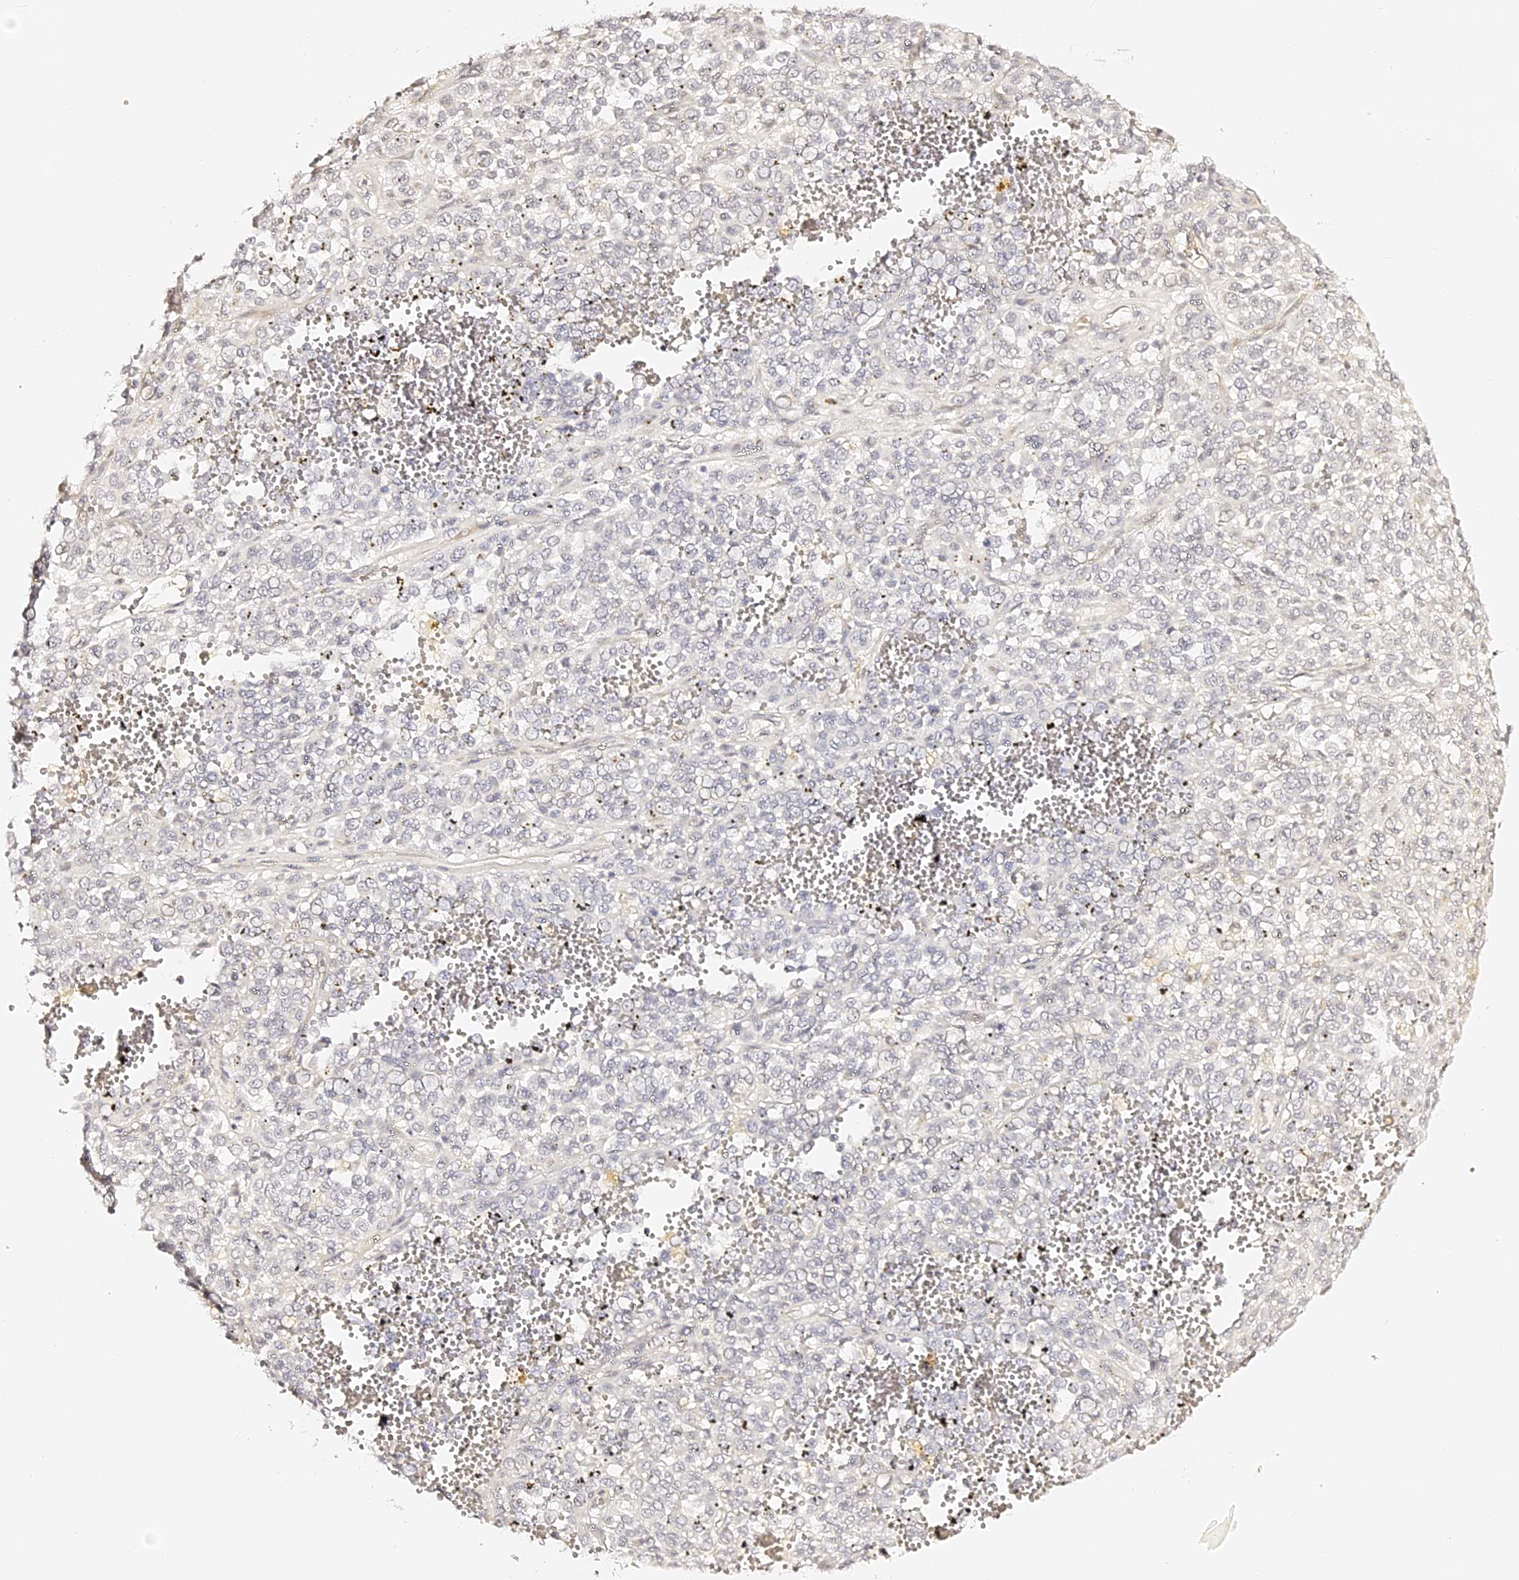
{"staining": {"intensity": "negative", "quantity": "none", "location": "none"}, "tissue": "melanoma", "cell_type": "Tumor cells", "image_type": "cancer", "snomed": [{"axis": "morphology", "description": "Malignant melanoma, Metastatic site"}, {"axis": "topography", "description": "Pancreas"}], "caption": "An image of malignant melanoma (metastatic site) stained for a protein reveals no brown staining in tumor cells.", "gene": "SLC1A3", "patient": {"sex": "female", "age": 30}}